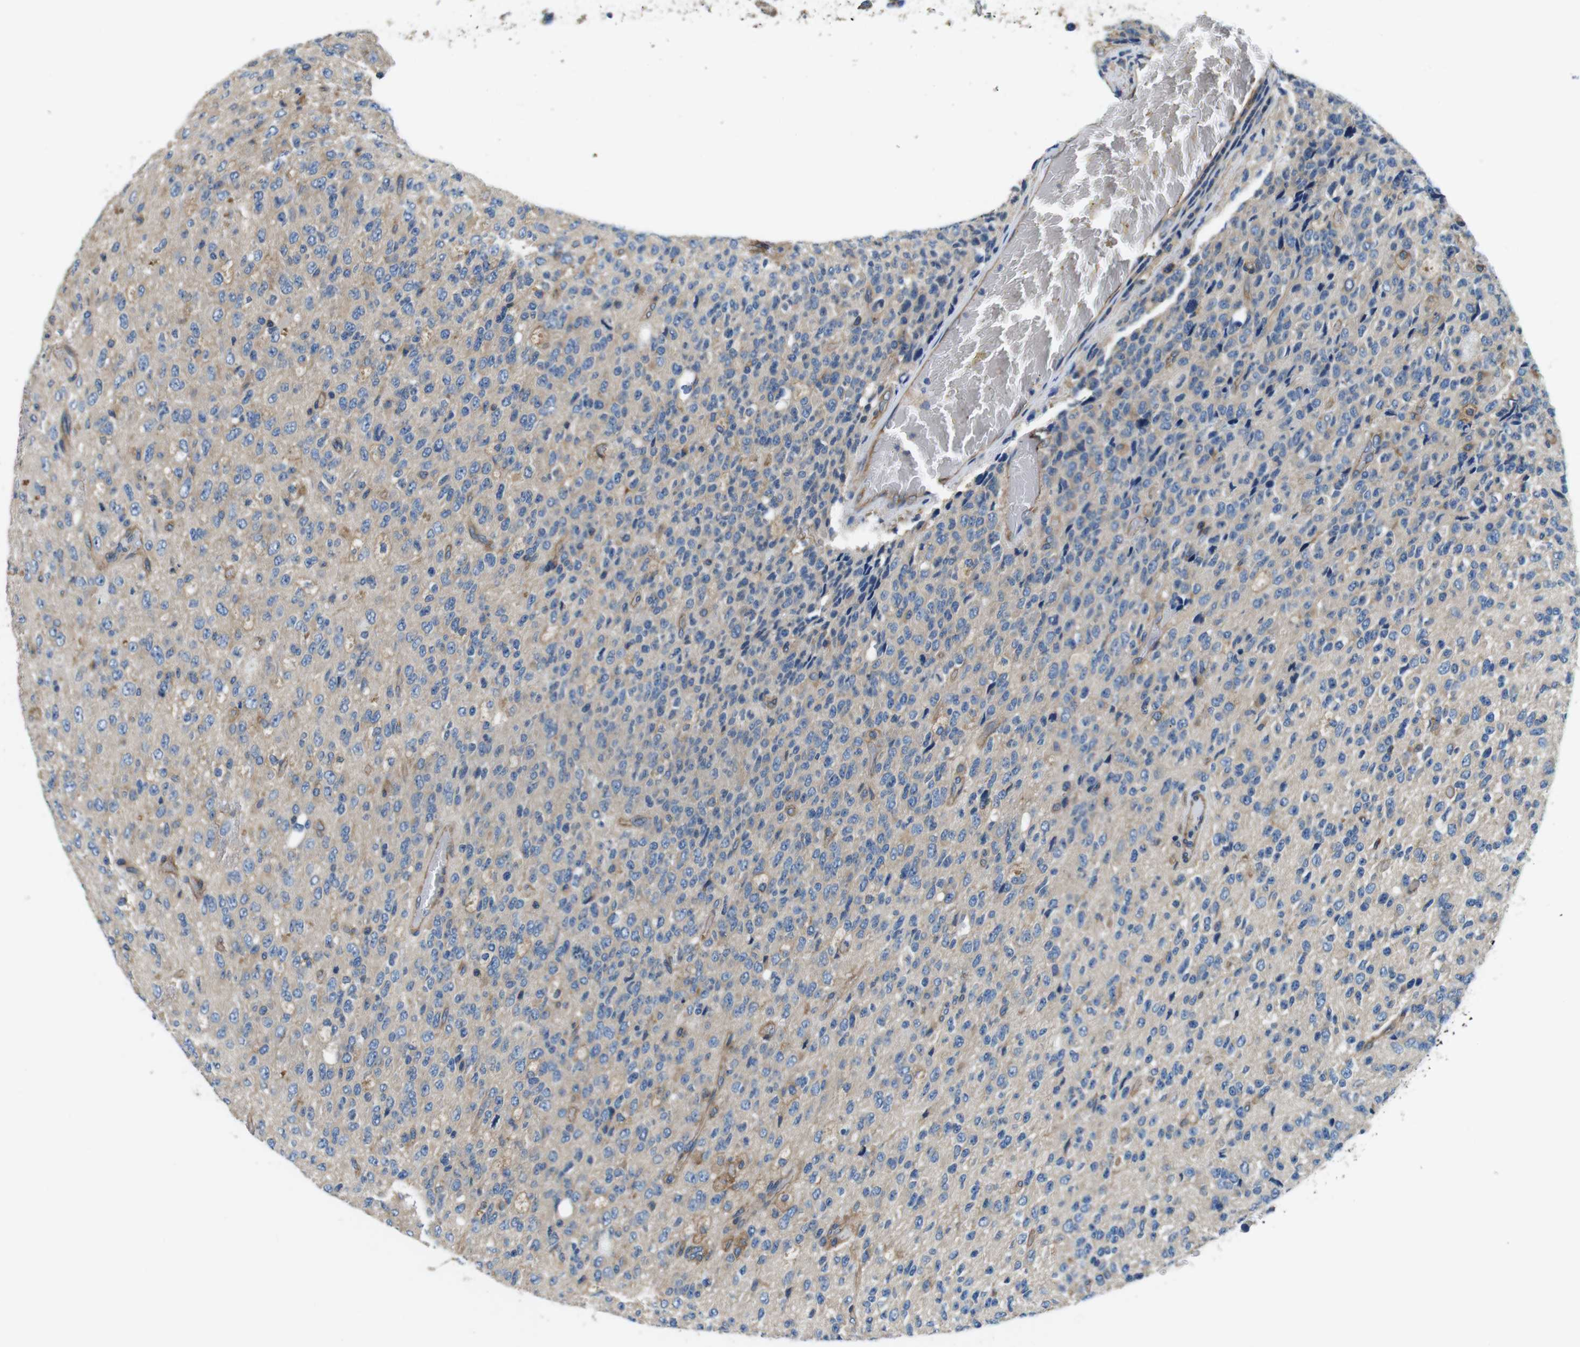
{"staining": {"intensity": "weak", "quantity": "<25%", "location": "cytoplasmic/membranous"}, "tissue": "glioma", "cell_type": "Tumor cells", "image_type": "cancer", "snomed": [{"axis": "morphology", "description": "Glioma, malignant, High grade"}, {"axis": "topography", "description": "pancreas cauda"}], "caption": "A photomicrograph of high-grade glioma (malignant) stained for a protein displays no brown staining in tumor cells.", "gene": "DENND4C", "patient": {"sex": "male", "age": 60}}